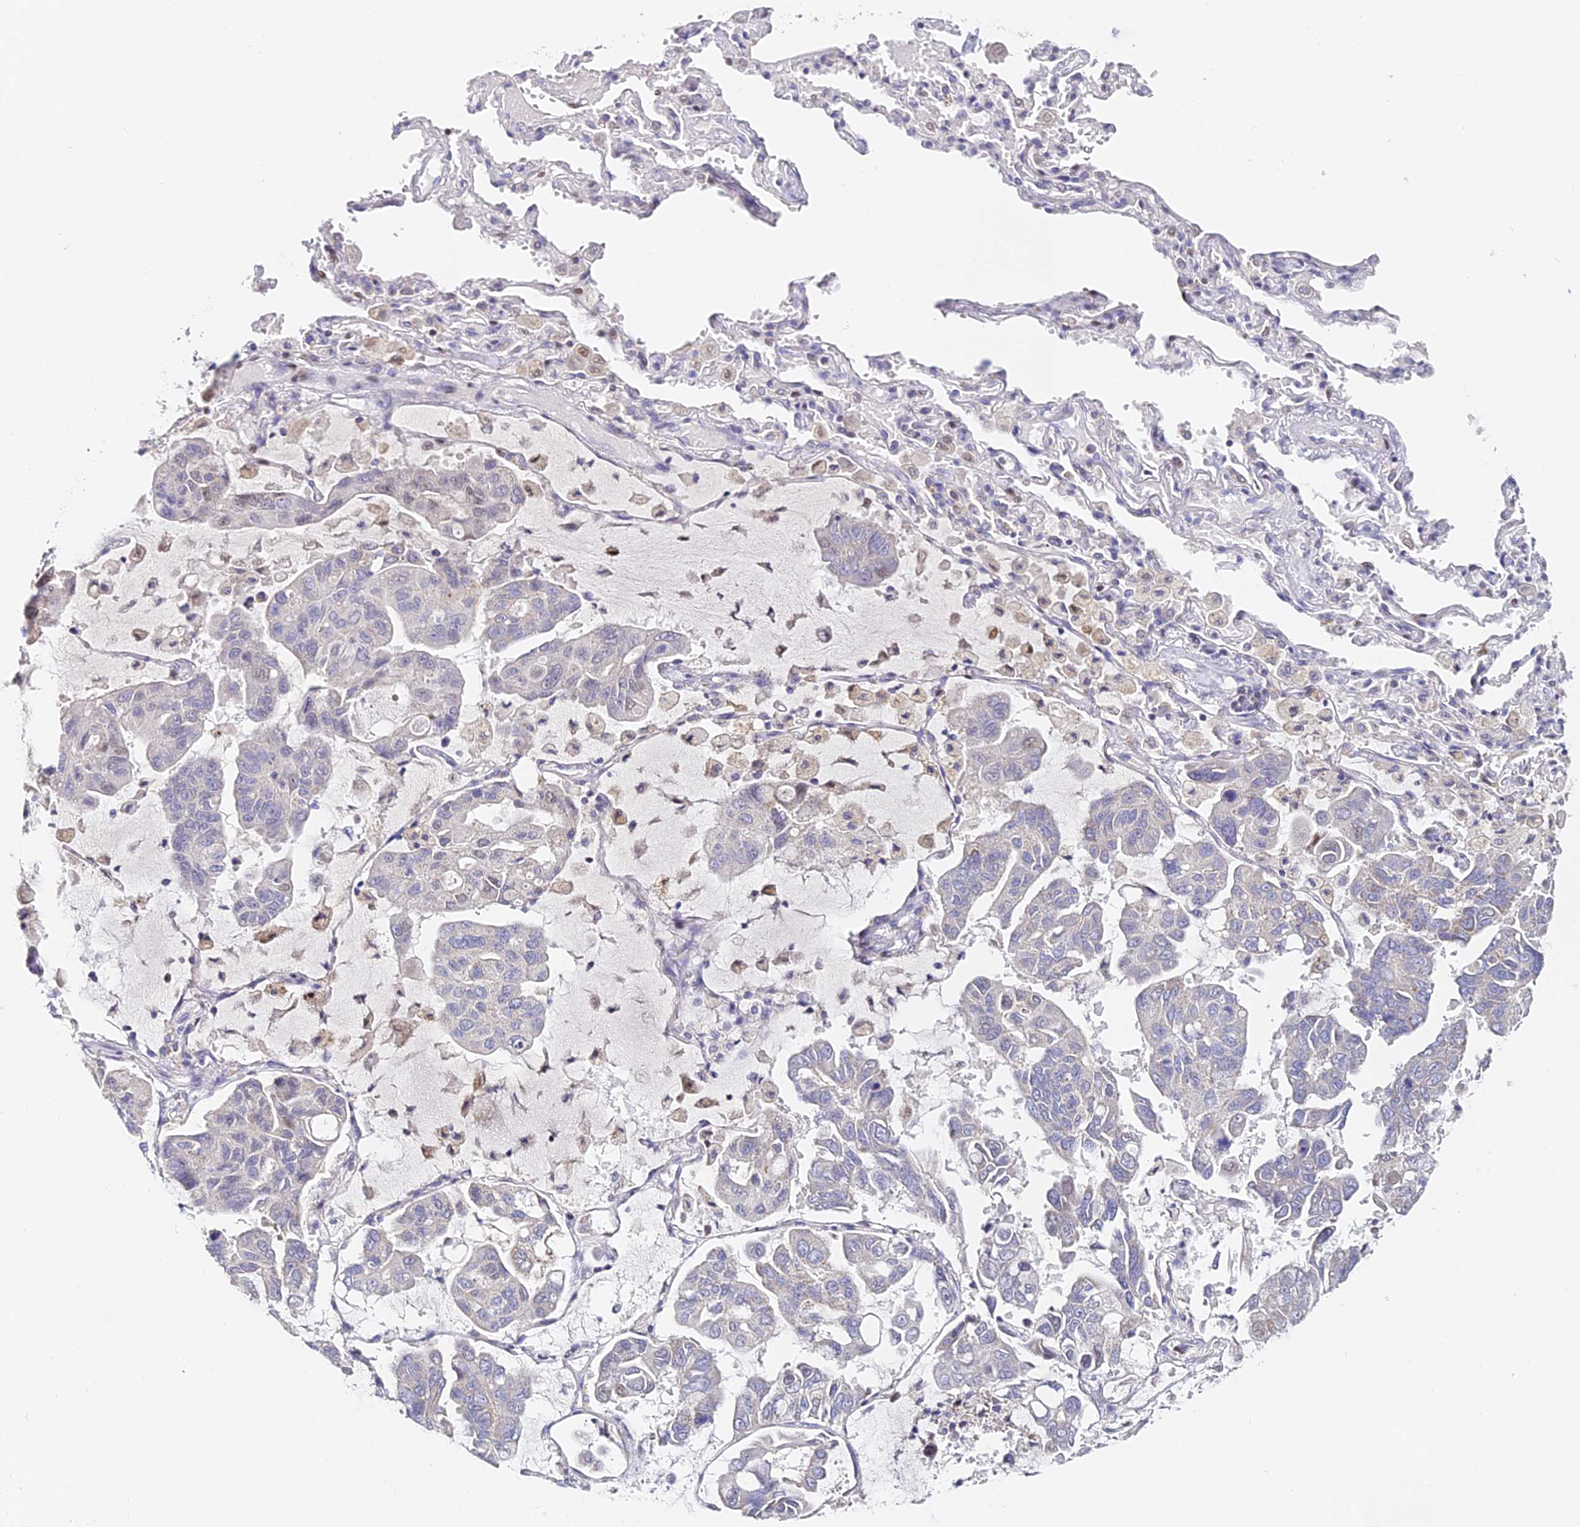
{"staining": {"intensity": "negative", "quantity": "none", "location": "none"}, "tissue": "lung cancer", "cell_type": "Tumor cells", "image_type": "cancer", "snomed": [{"axis": "morphology", "description": "Adenocarcinoma, NOS"}, {"axis": "topography", "description": "Lung"}], "caption": "Photomicrograph shows no significant protein positivity in tumor cells of lung adenocarcinoma. The staining is performed using DAB brown chromogen with nuclei counter-stained in using hematoxylin.", "gene": "SERP1", "patient": {"sex": "male", "age": 64}}